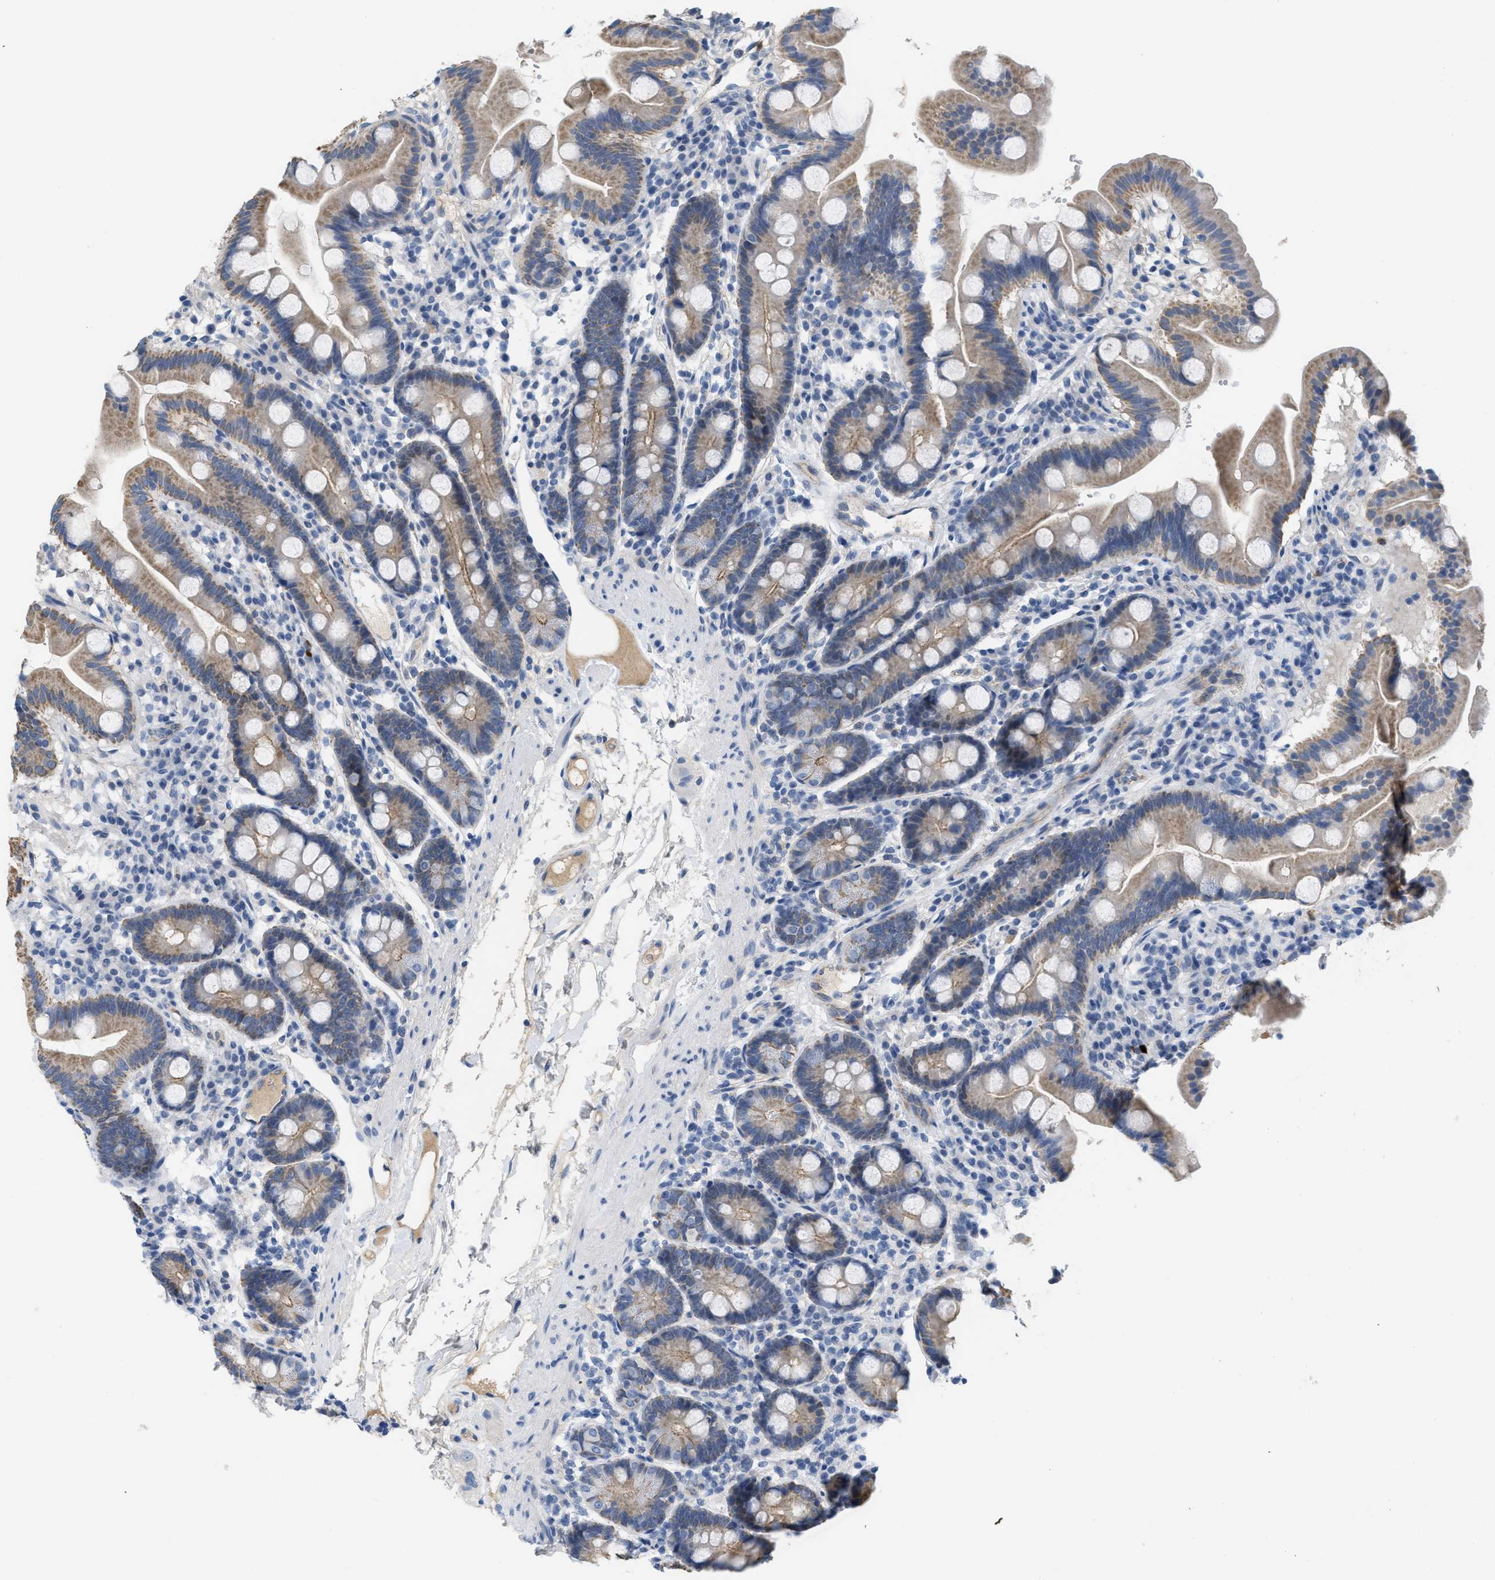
{"staining": {"intensity": "weak", "quantity": ">75%", "location": "cytoplasmic/membranous"}, "tissue": "duodenum", "cell_type": "Glandular cells", "image_type": "normal", "snomed": [{"axis": "morphology", "description": "Normal tissue, NOS"}, {"axis": "topography", "description": "Duodenum"}], "caption": "Protein analysis of benign duodenum exhibits weak cytoplasmic/membranous positivity in about >75% of glandular cells. (brown staining indicates protein expression, while blue staining denotes nuclei).", "gene": "CRB3", "patient": {"sex": "male", "age": 50}}